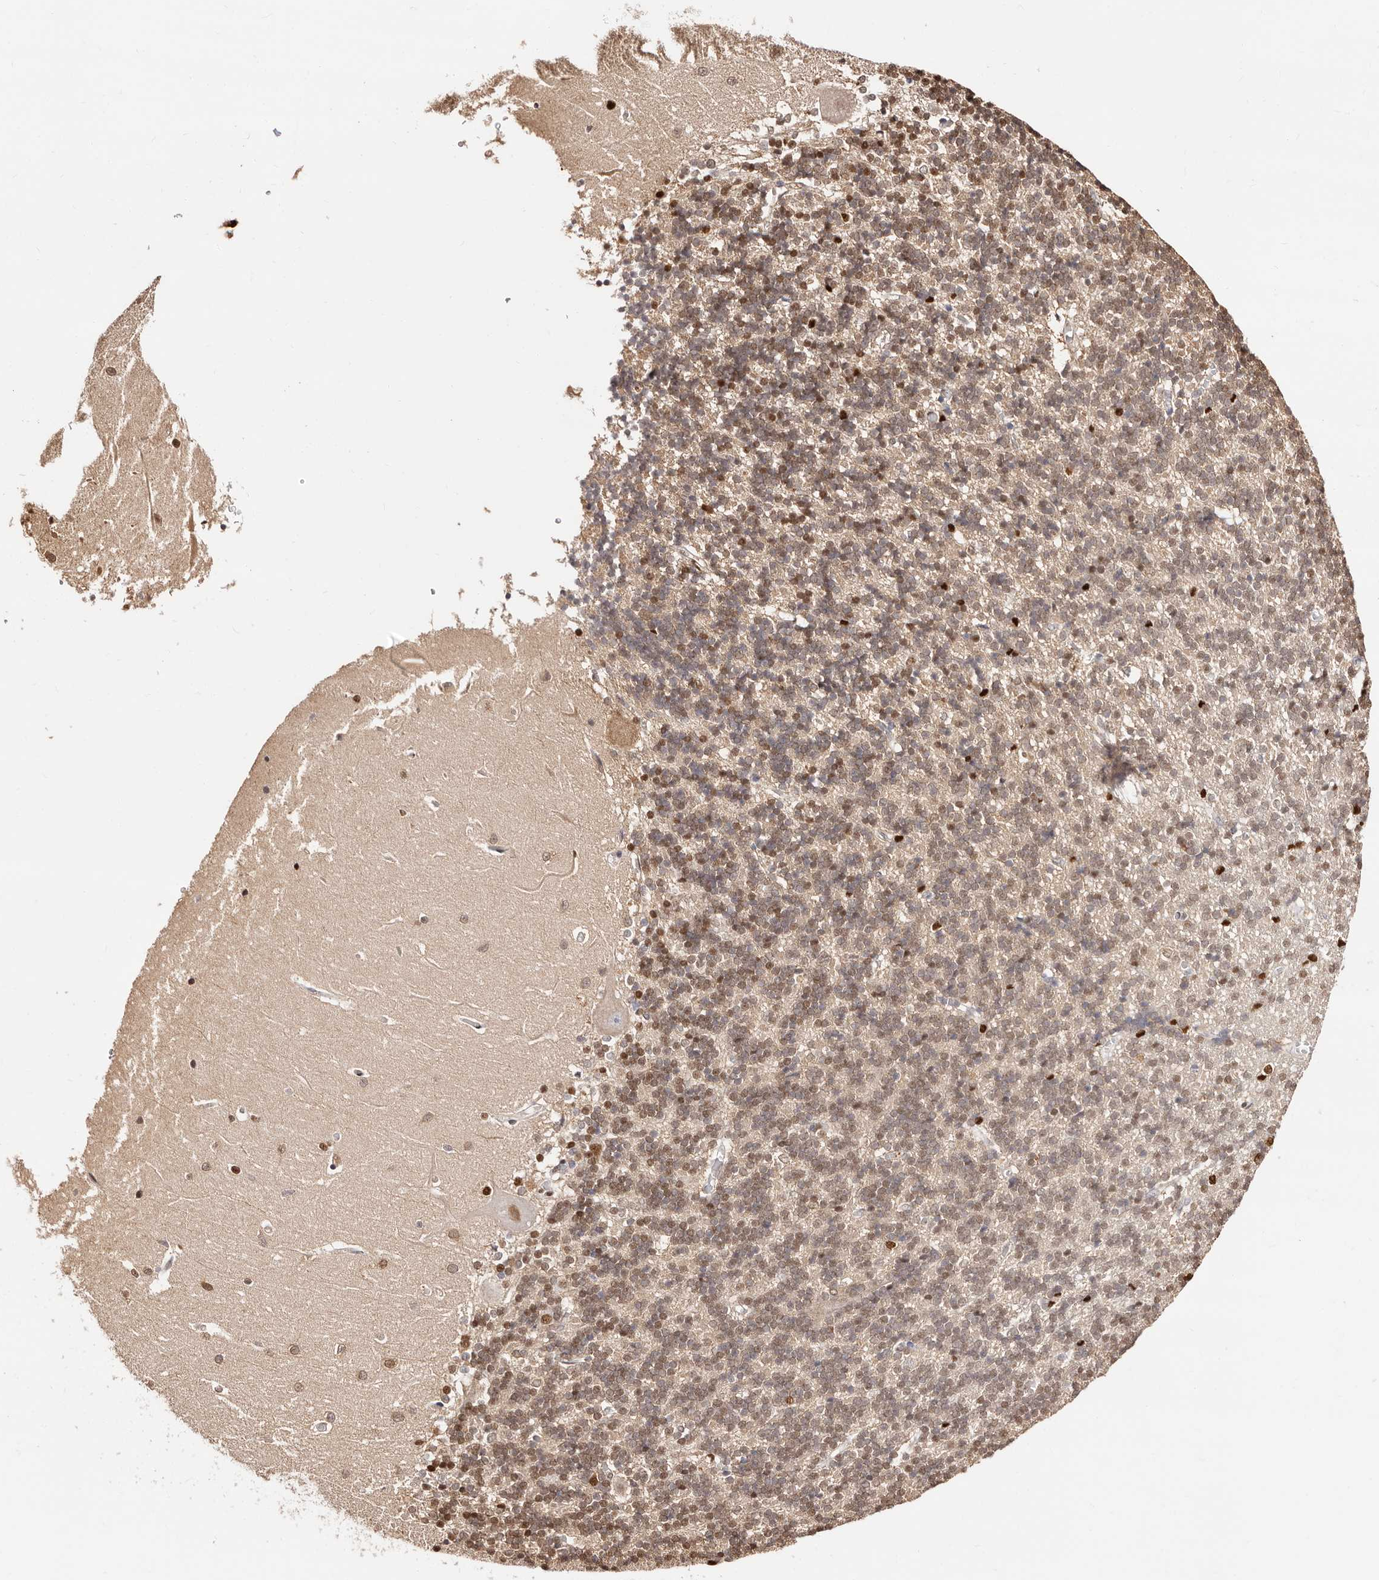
{"staining": {"intensity": "moderate", "quantity": ">75%", "location": "cytoplasmic/membranous,nuclear"}, "tissue": "cerebellum", "cell_type": "Cells in granular layer", "image_type": "normal", "snomed": [{"axis": "morphology", "description": "Normal tissue, NOS"}, {"axis": "topography", "description": "Cerebellum"}], "caption": "Brown immunohistochemical staining in benign cerebellum exhibits moderate cytoplasmic/membranous,nuclear expression in approximately >75% of cells in granular layer.", "gene": "TKT", "patient": {"sex": "male", "age": 37}}